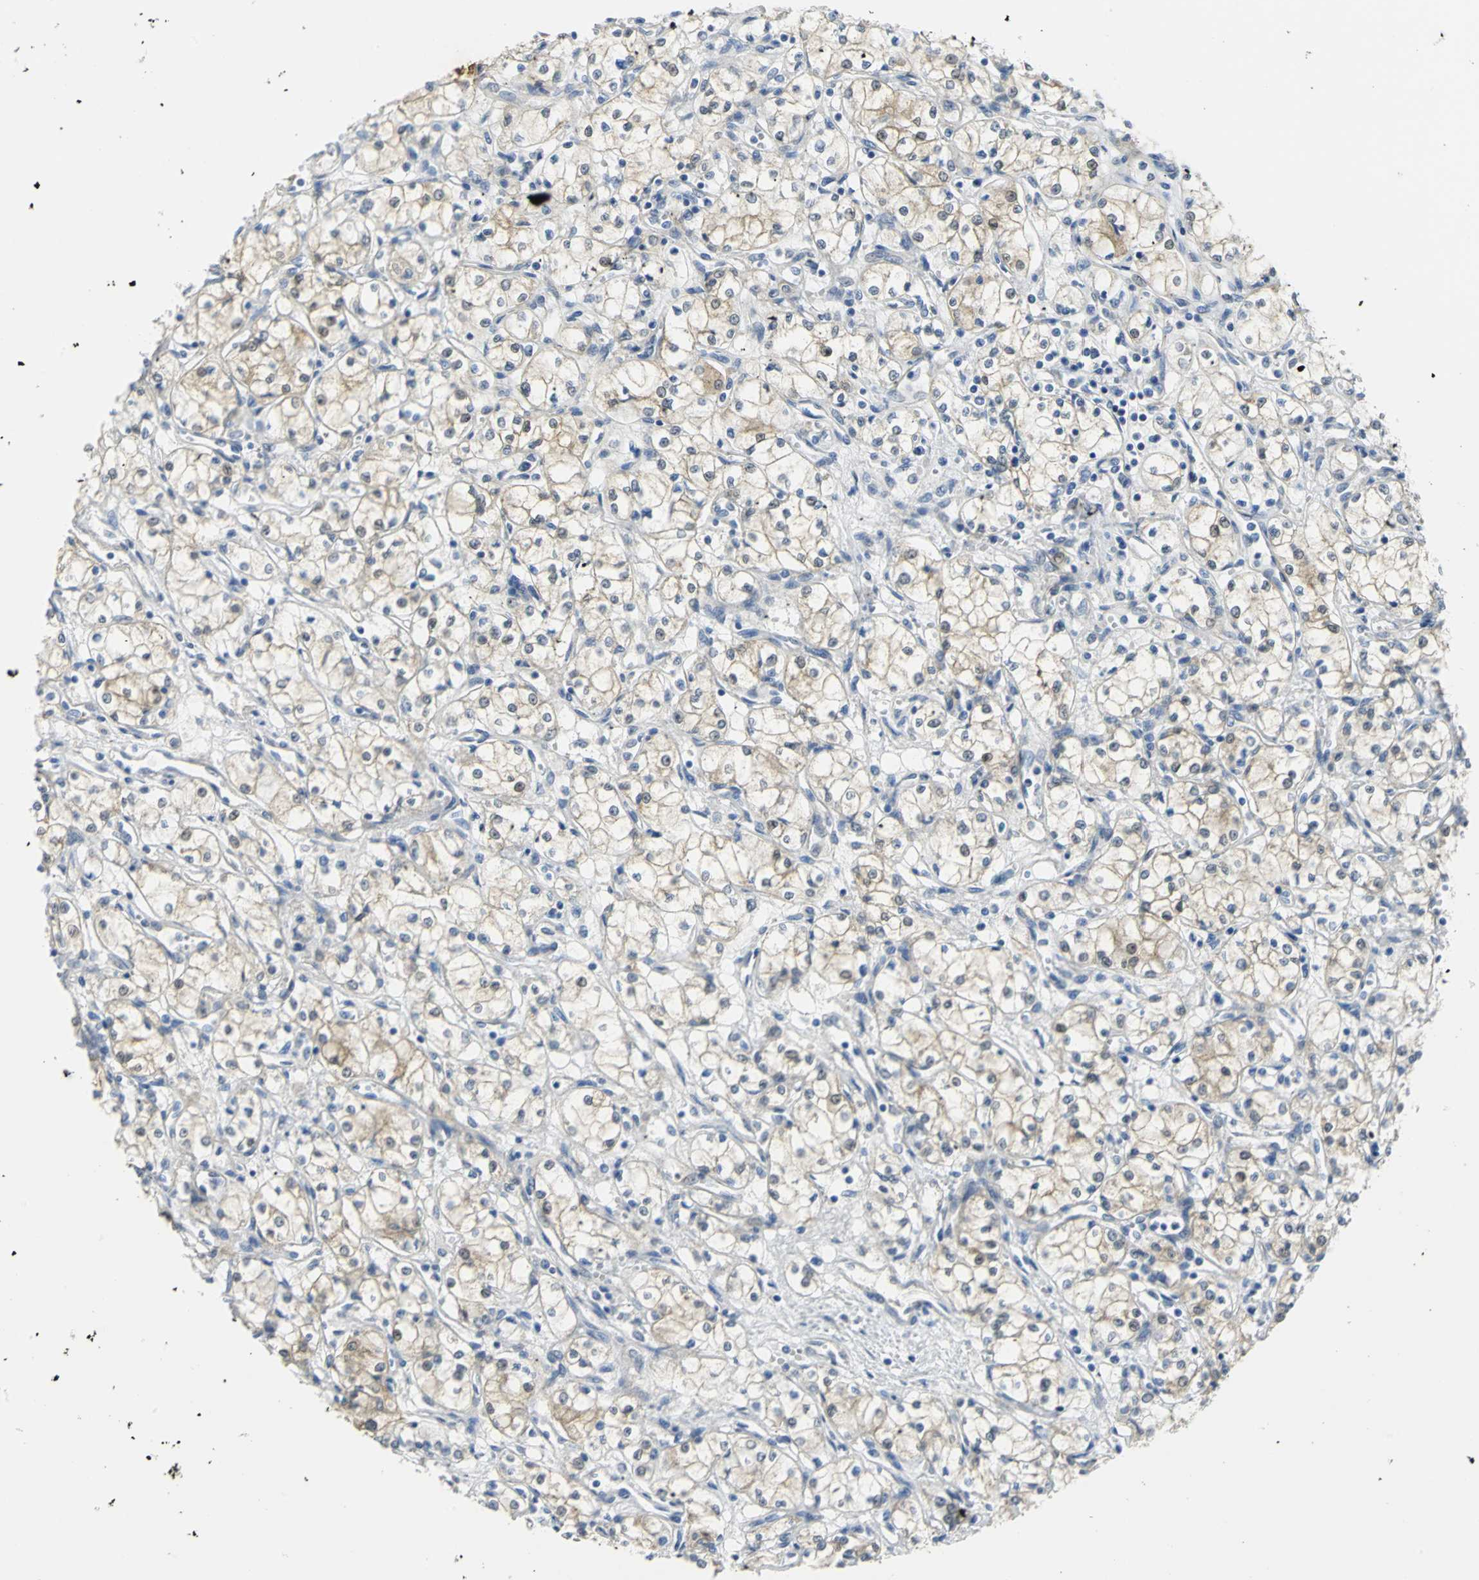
{"staining": {"intensity": "weak", "quantity": "<25%", "location": "cytoplasmic/membranous"}, "tissue": "renal cancer", "cell_type": "Tumor cells", "image_type": "cancer", "snomed": [{"axis": "morphology", "description": "Normal tissue, NOS"}, {"axis": "morphology", "description": "Adenocarcinoma, NOS"}, {"axis": "topography", "description": "Kidney"}], "caption": "This is an immunohistochemistry (IHC) image of human renal cancer (adenocarcinoma). There is no expression in tumor cells.", "gene": "PGM3", "patient": {"sex": "male", "age": 59}}